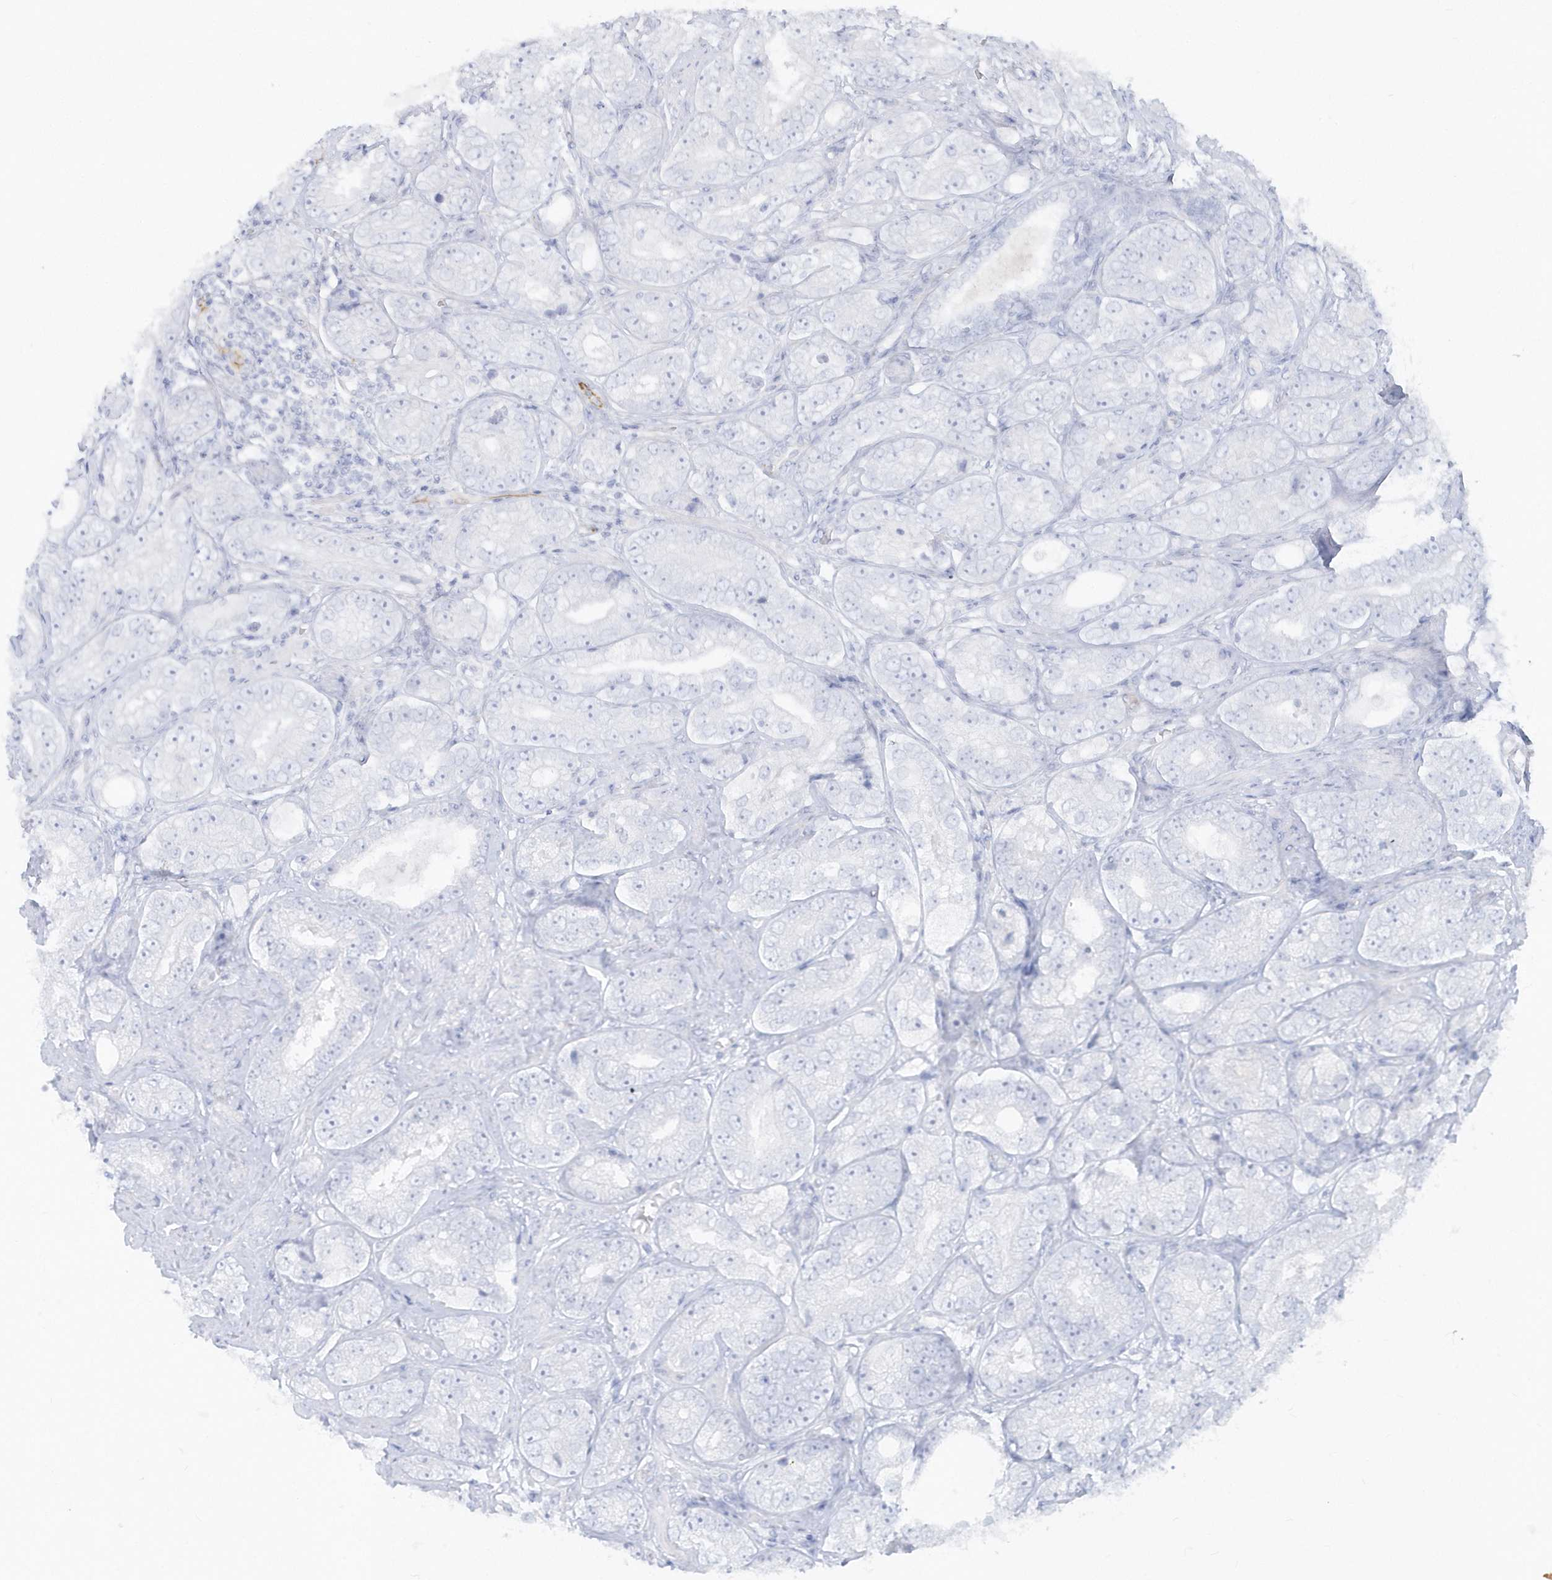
{"staining": {"intensity": "negative", "quantity": "none", "location": "none"}, "tissue": "prostate cancer", "cell_type": "Tumor cells", "image_type": "cancer", "snomed": [{"axis": "morphology", "description": "Adenocarcinoma, High grade"}, {"axis": "topography", "description": "Prostate"}], "caption": "There is no significant staining in tumor cells of high-grade adenocarcinoma (prostate). (Brightfield microscopy of DAB IHC at high magnification).", "gene": "PPIL6", "patient": {"sex": "male", "age": 56}}